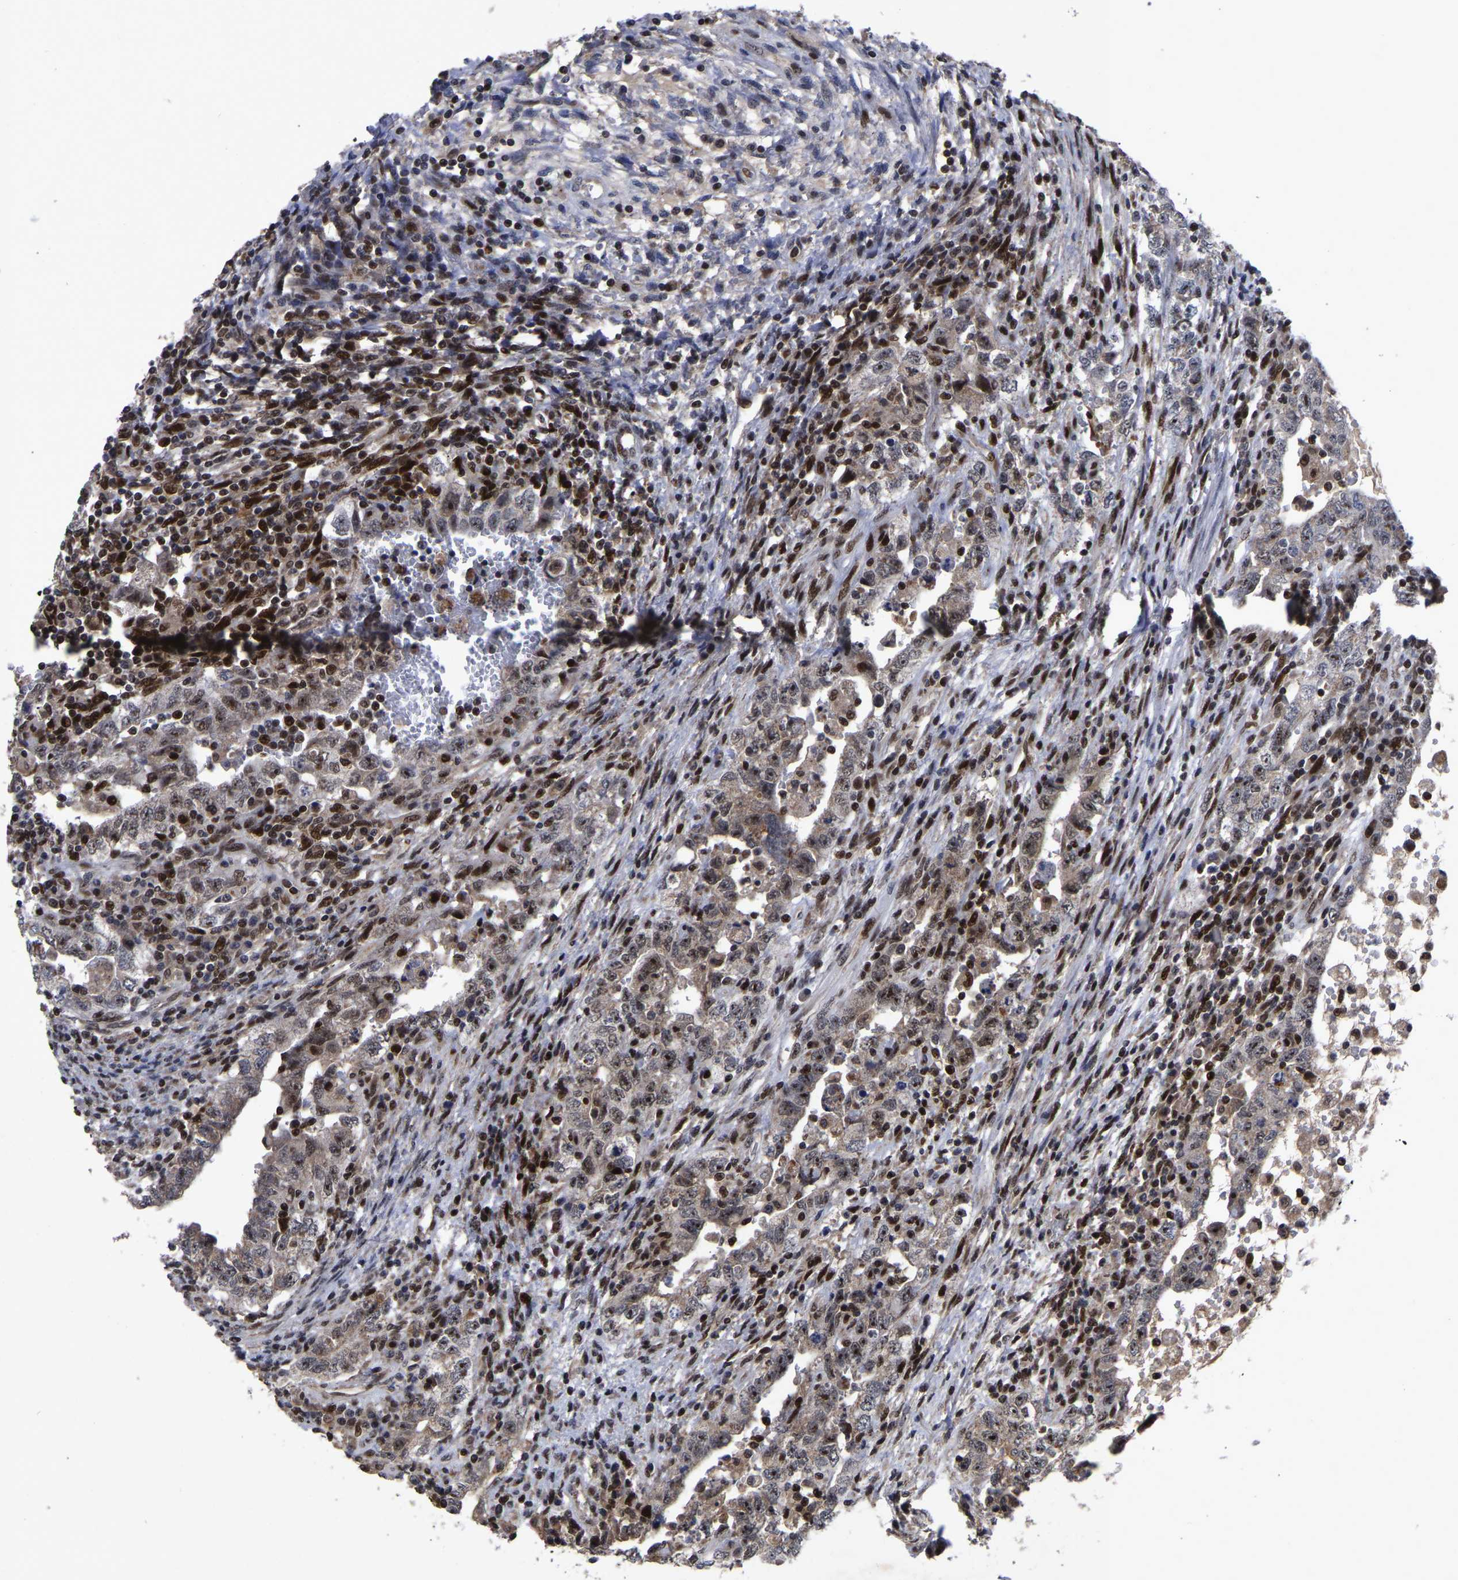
{"staining": {"intensity": "strong", "quantity": "<25%", "location": "cytoplasmic/membranous,nuclear"}, "tissue": "testis cancer", "cell_type": "Tumor cells", "image_type": "cancer", "snomed": [{"axis": "morphology", "description": "Carcinoma, Embryonal, NOS"}, {"axis": "topography", "description": "Testis"}], "caption": "Tumor cells demonstrate medium levels of strong cytoplasmic/membranous and nuclear positivity in approximately <25% of cells in testis embryonal carcinoma.", "gene": "JUNB", "patient": {"sex": "male", "age": 26}}